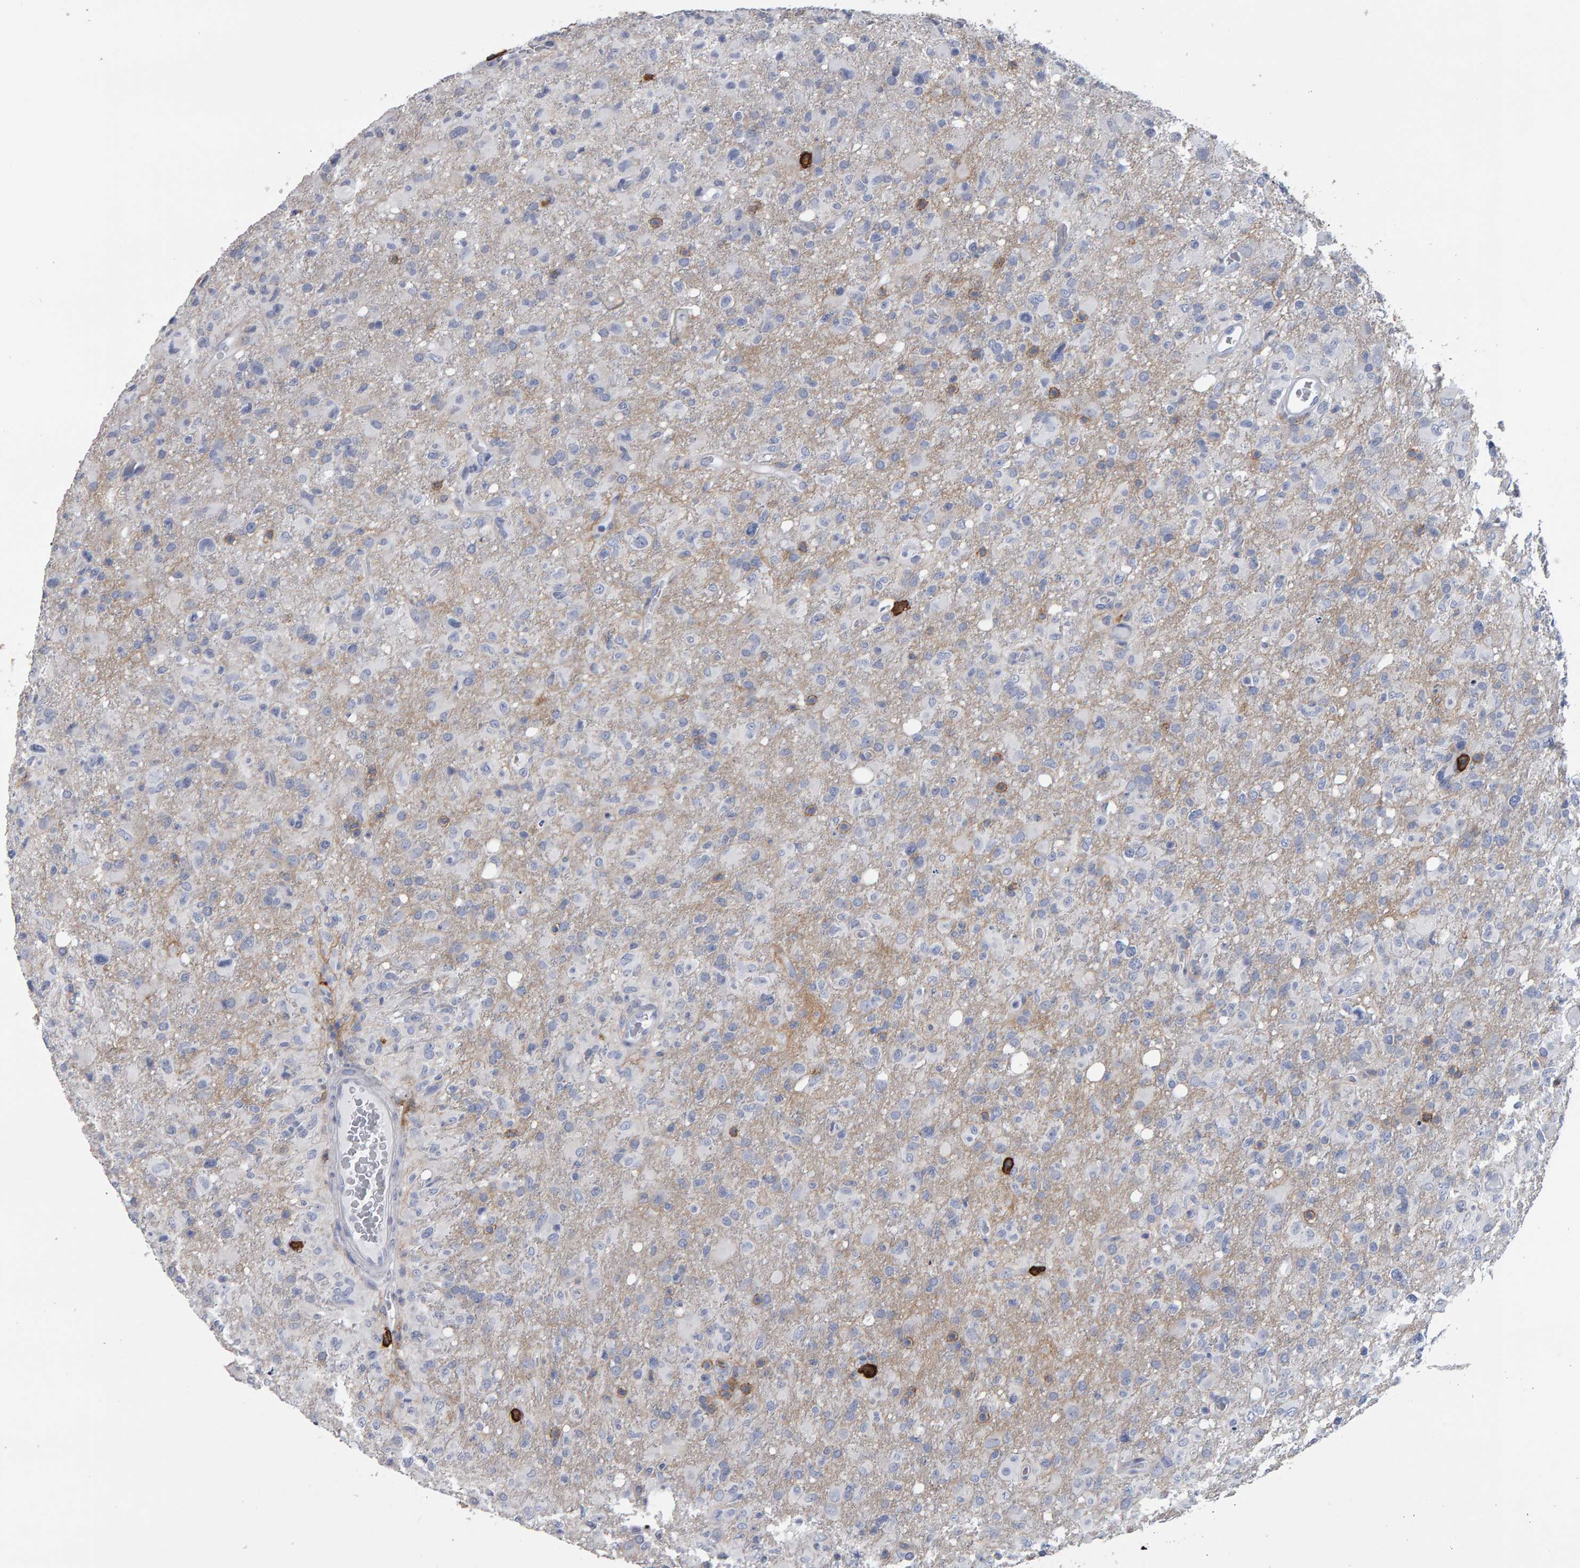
{"staining": {"intensity": "negative", "quantity": "none", "location": "none"}, "tissue": "glioma", "cell_type": "Tumor cells", "image_type": "cancer", "snomed": [{"axis": "morphology", "description": "Glioma, malignant, High grade"}, {"axis": "topography", "description": "Brain"}], "caption": "Tumor cells are negative for protein expression in human malignant glioma (high-grade).", "gene": "CD38", "patient": {"sex": "female", "age": 57}}